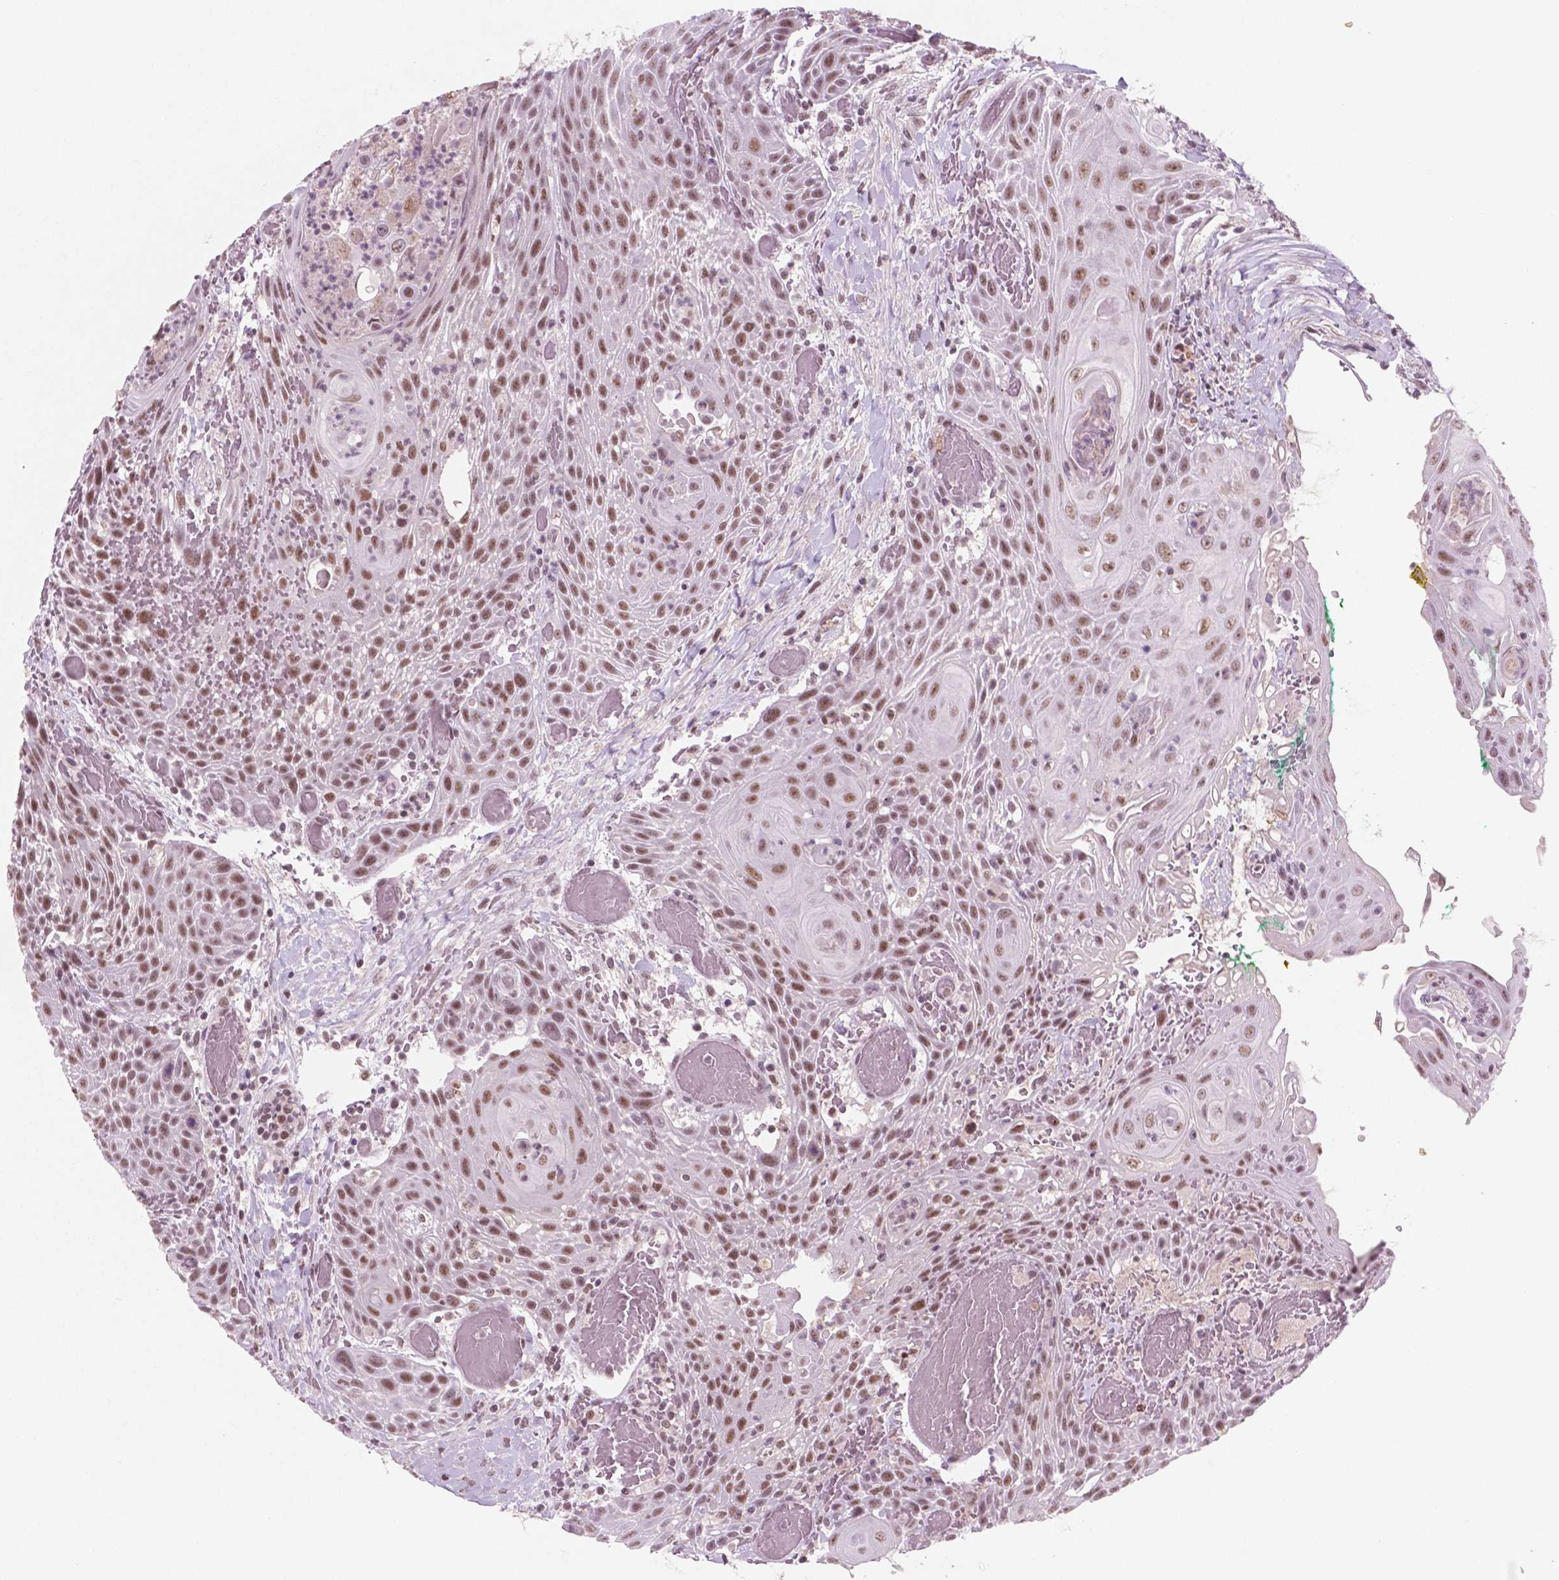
{"staining": {"intensity": "moderate", "quantity": ">75%", "location": "nuclear"}, "tissue": "head and neck cancer", "cell_type": "Tumor cells", "image_type": "cancer", "snomed": [{"axis": "morphology", "description": "Squamous cell carcinoma, NOS"}, {"axis": "topography", "description": "Head-Neck"}], "caption": "A high-resolution histopathology image shows immunohistochemistry staining of head and neck squamous cell carcinoma, which exhibits moderate nuclear positivity in about >75% of tumor cells. Ihc stains the protein in brown and the nuclei are stained blue.", "gene": "CTR9", "patient": {"sex": "male", "age": 69}}